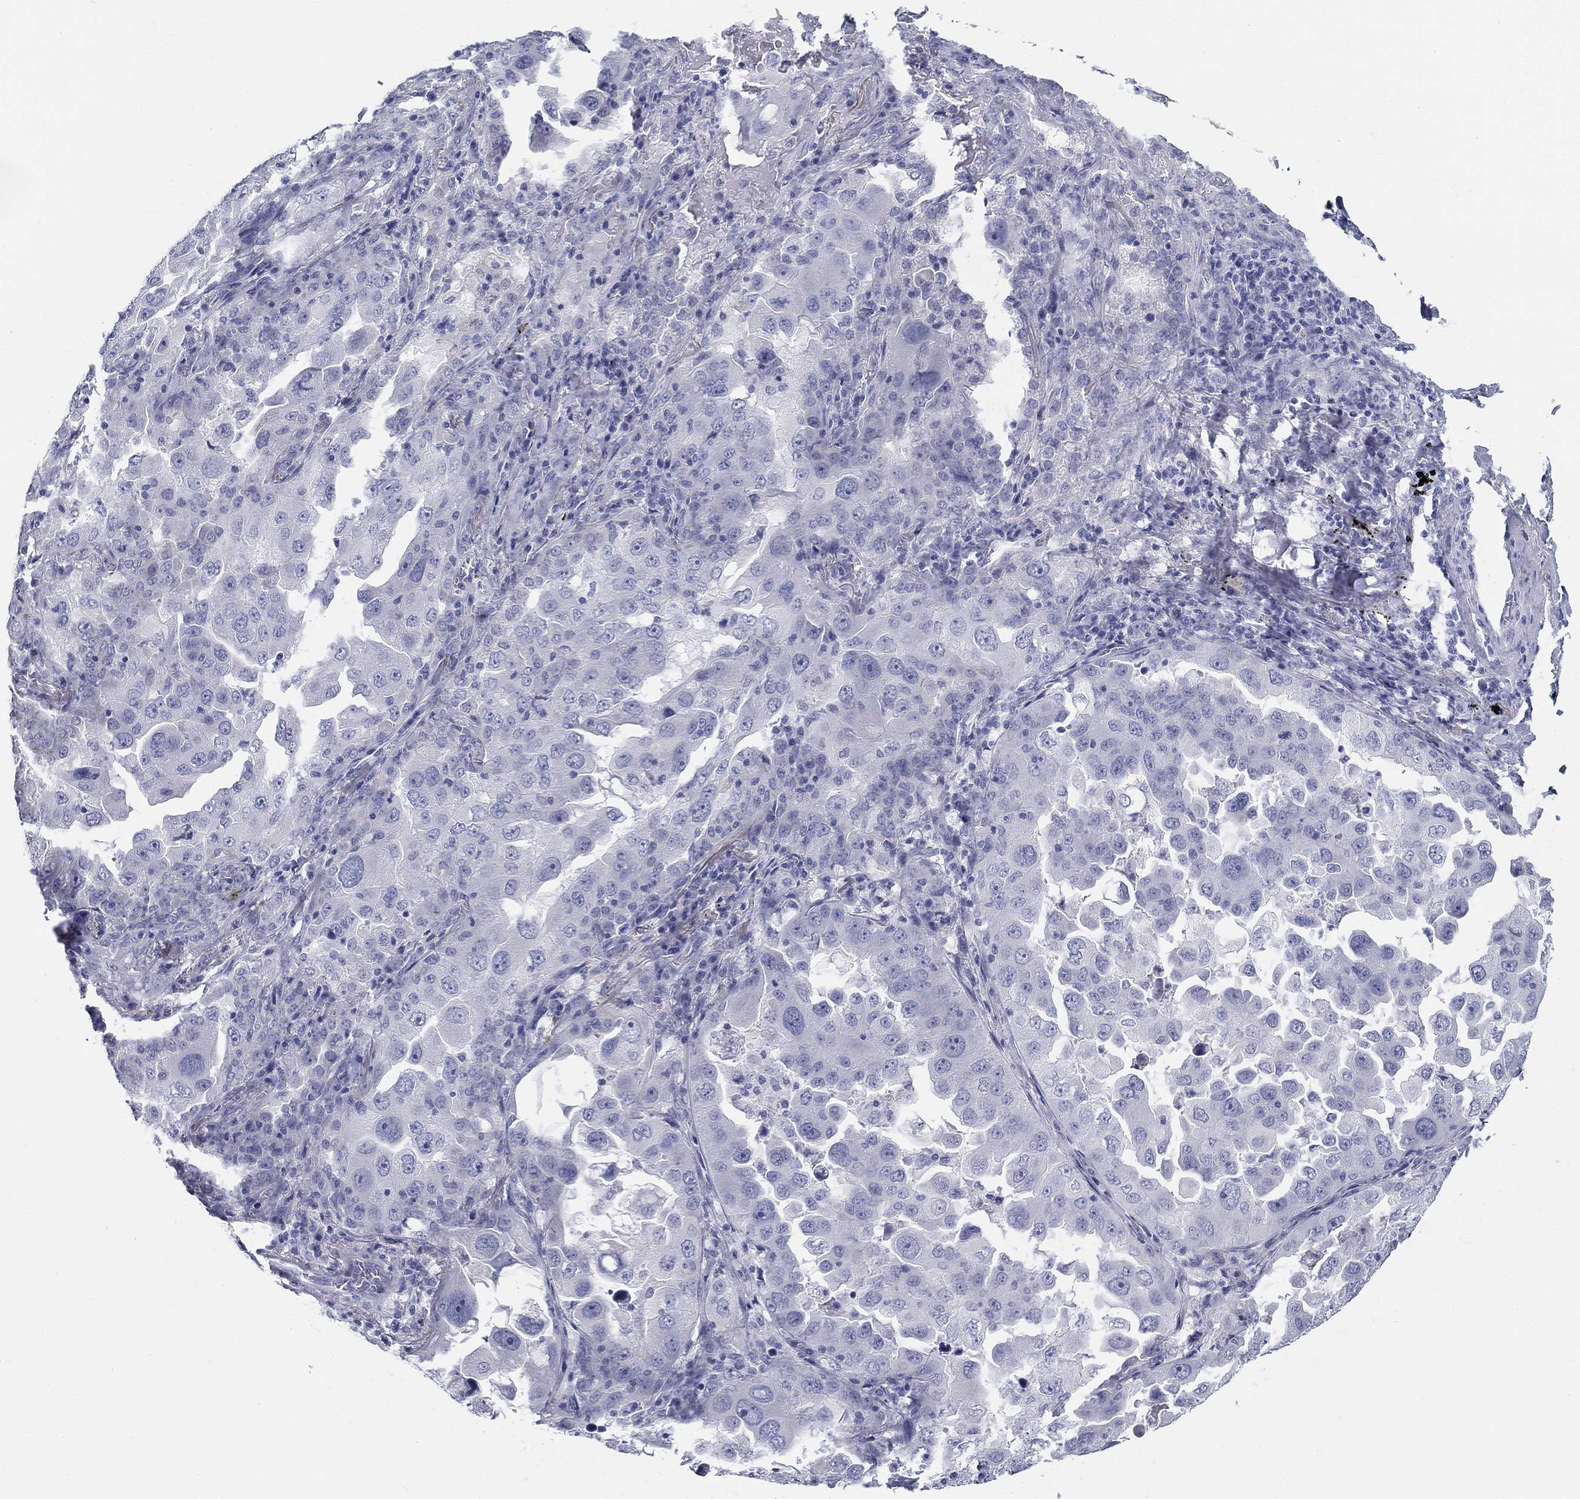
{"staining": {"intensity": "negative", "quantity": "none", "location": "none"}, "tissue": "lung cancer", "cell_type": "Tumor cells", "image_type": "cancer", "snomed": [{"axis": "morphology", "description": "Adenocarcinoma, NOS"}, {"axis": "topography", "description": "Lung"}], "caption": "An immunohistochemistry photomicrograph of lung cancer (adenocarcinoma) is shown. There is no staining in tumor cells of lung cancer (adenocarcinoma).", "gene": "GALNTL5", "patient": {"sex": "female", "age": 61}}